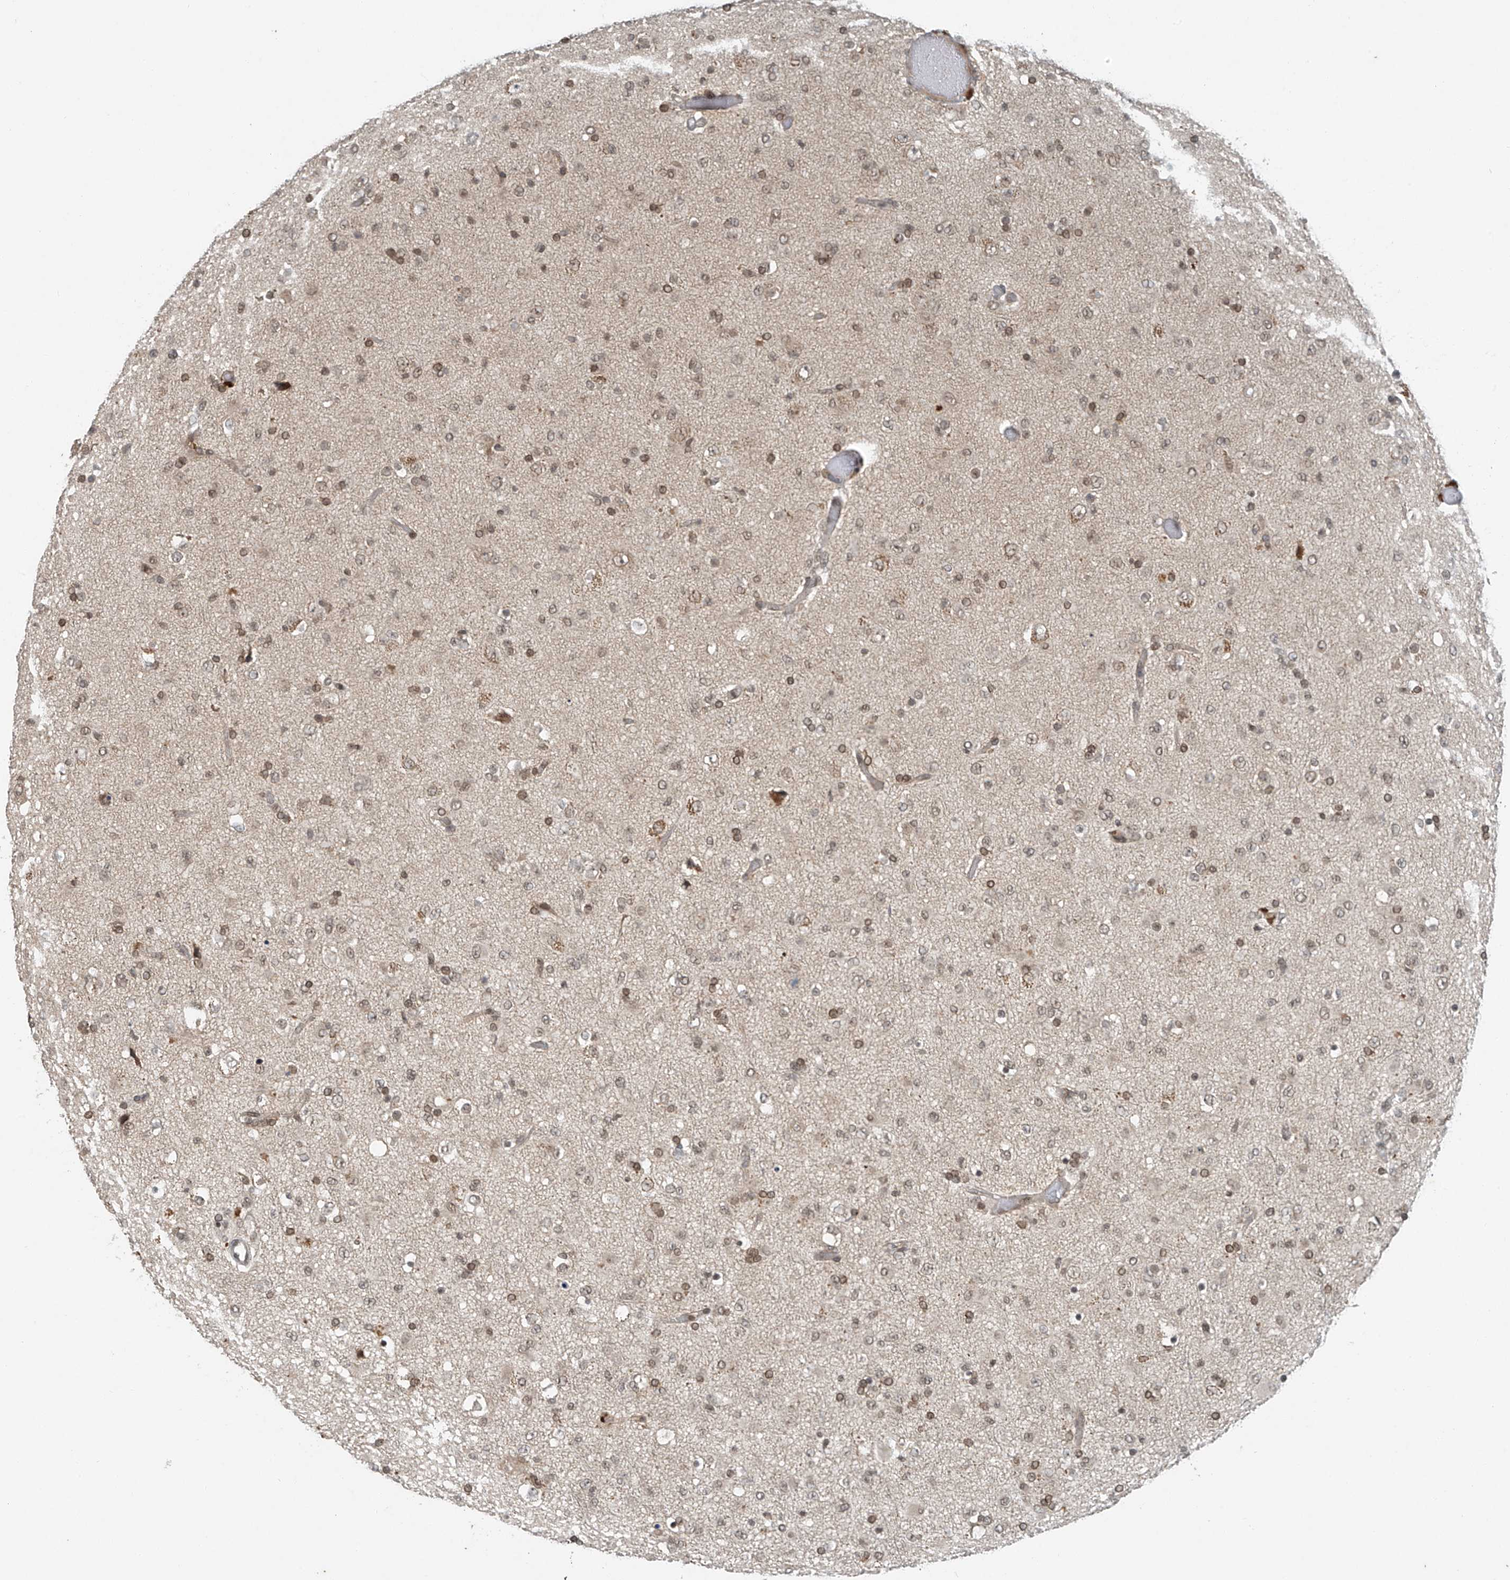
{"staining": {"intensity": "moderate", "quantity": ">75%", "location": "nuclear"}, "tissue": "glioma", "cell_type": "Tumor cells", "image_type": "cancer", "snomed": [{"axis": "morphology", "description": "Glioma, malignant, Low grade"}, {"axis": "topography", "description": "Brain"}], "caption": "This photomicrograph demonstrates IHC staining of human glioma, with medium moderate nuclear expression in about >75% of tumor cells.", "gene": "TAF8", "patient": {"sex": "male", "age": 65}}